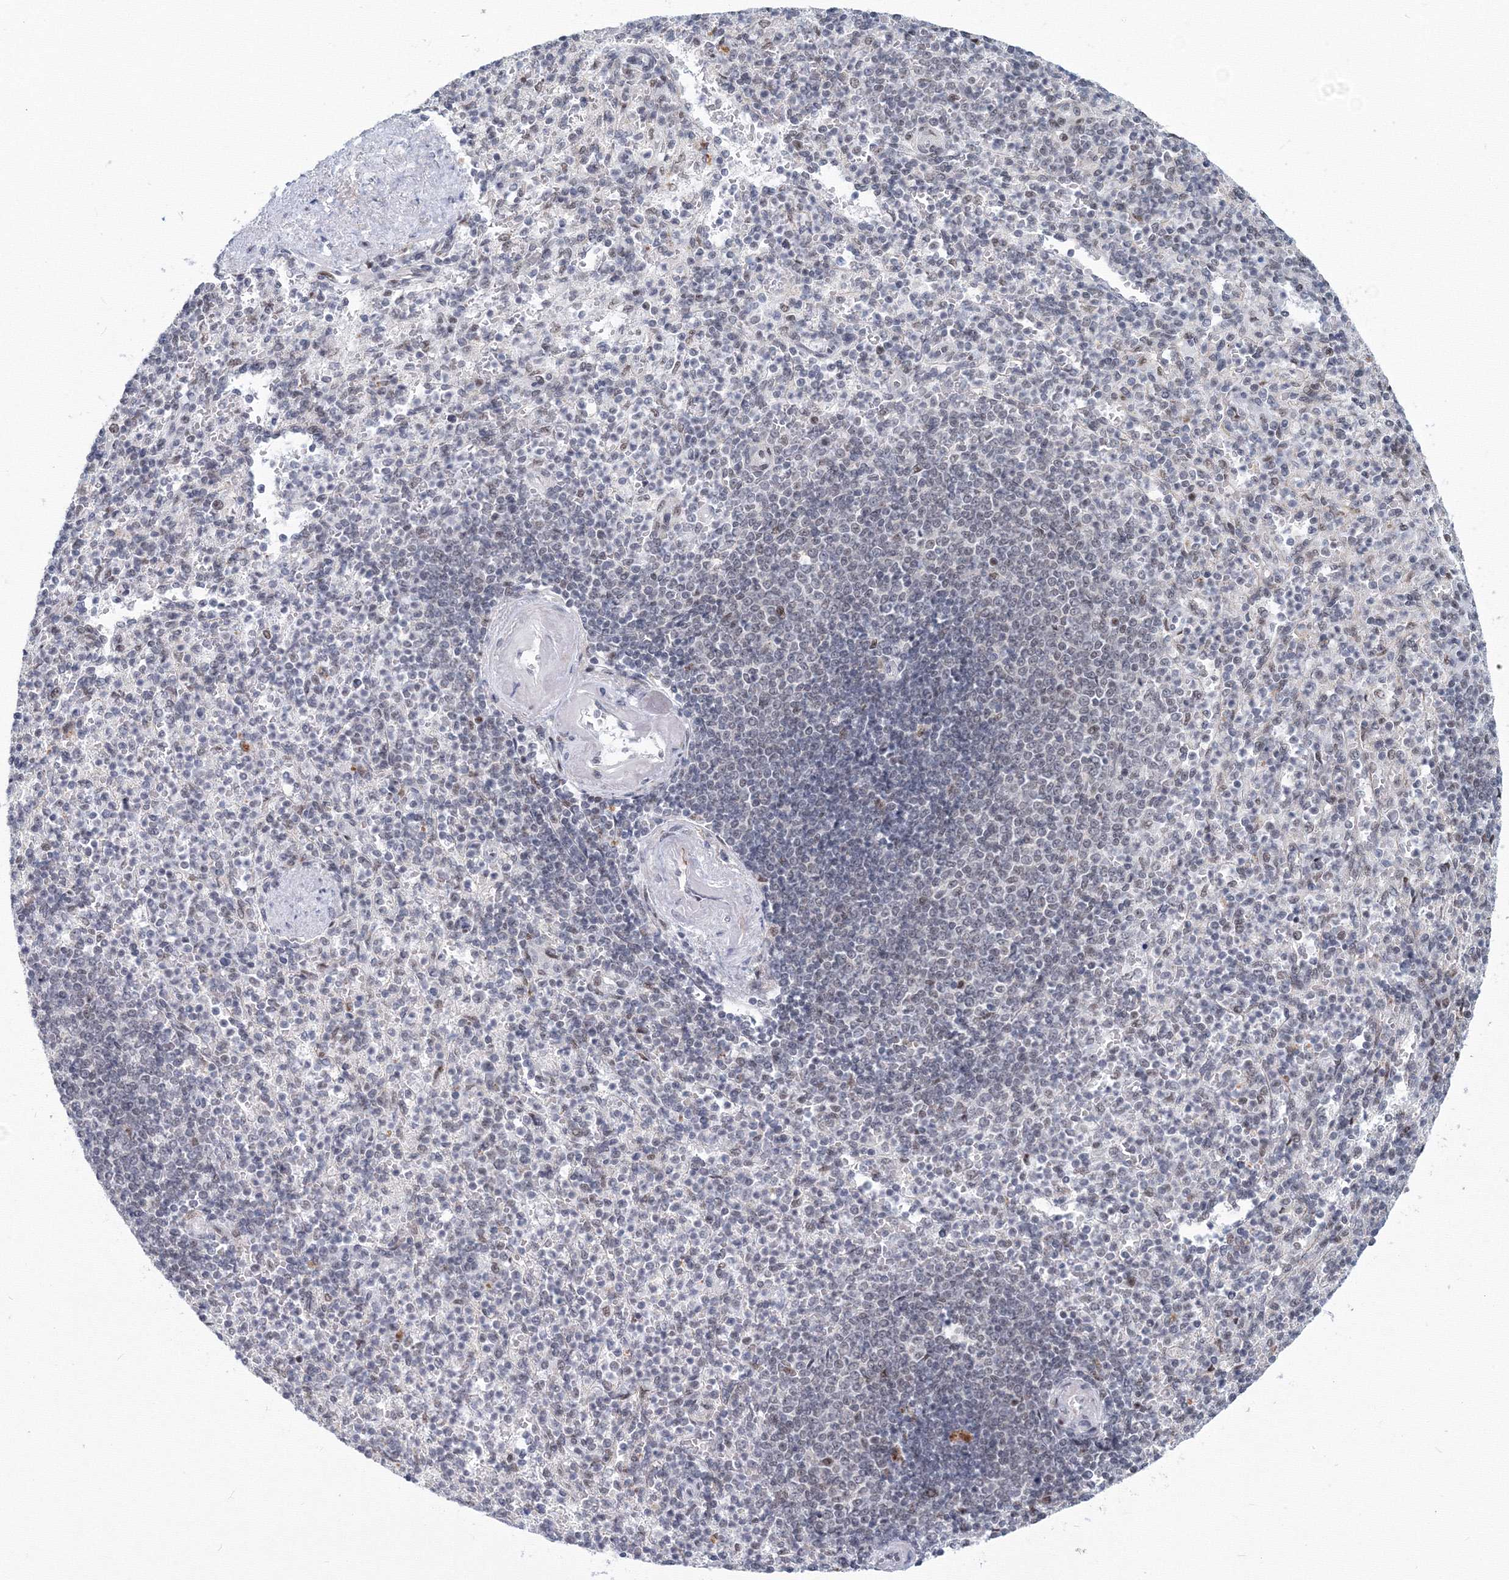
{"staining": {"intensity": "weak", "quantity": "<25%", "location": "nuclear"}, "tissue": "spleen", "cell_type": "Cells in red pulp", "image_type": "normal", "snomed": [{"axis": "morphology", "description": "Normal tissue, NOS"}, {"axis": "topography", "description": "Spleen"}], "caption": "High magnification brightfield microscopy of unremarkable spleen stained with DAB (3,3'-diaminobenzidine) (brown) and counterstained with hematoxylin (blue): cells in red pulp show no significant staining. Brightfield microscopy of IHC stained with DAB (3,3'-diaminobenzidine) (brown) and hematoxylin (blue), captured at high magnification.", "gene": "SF3B6", "patient": {"sex": "female", "age": 74}}